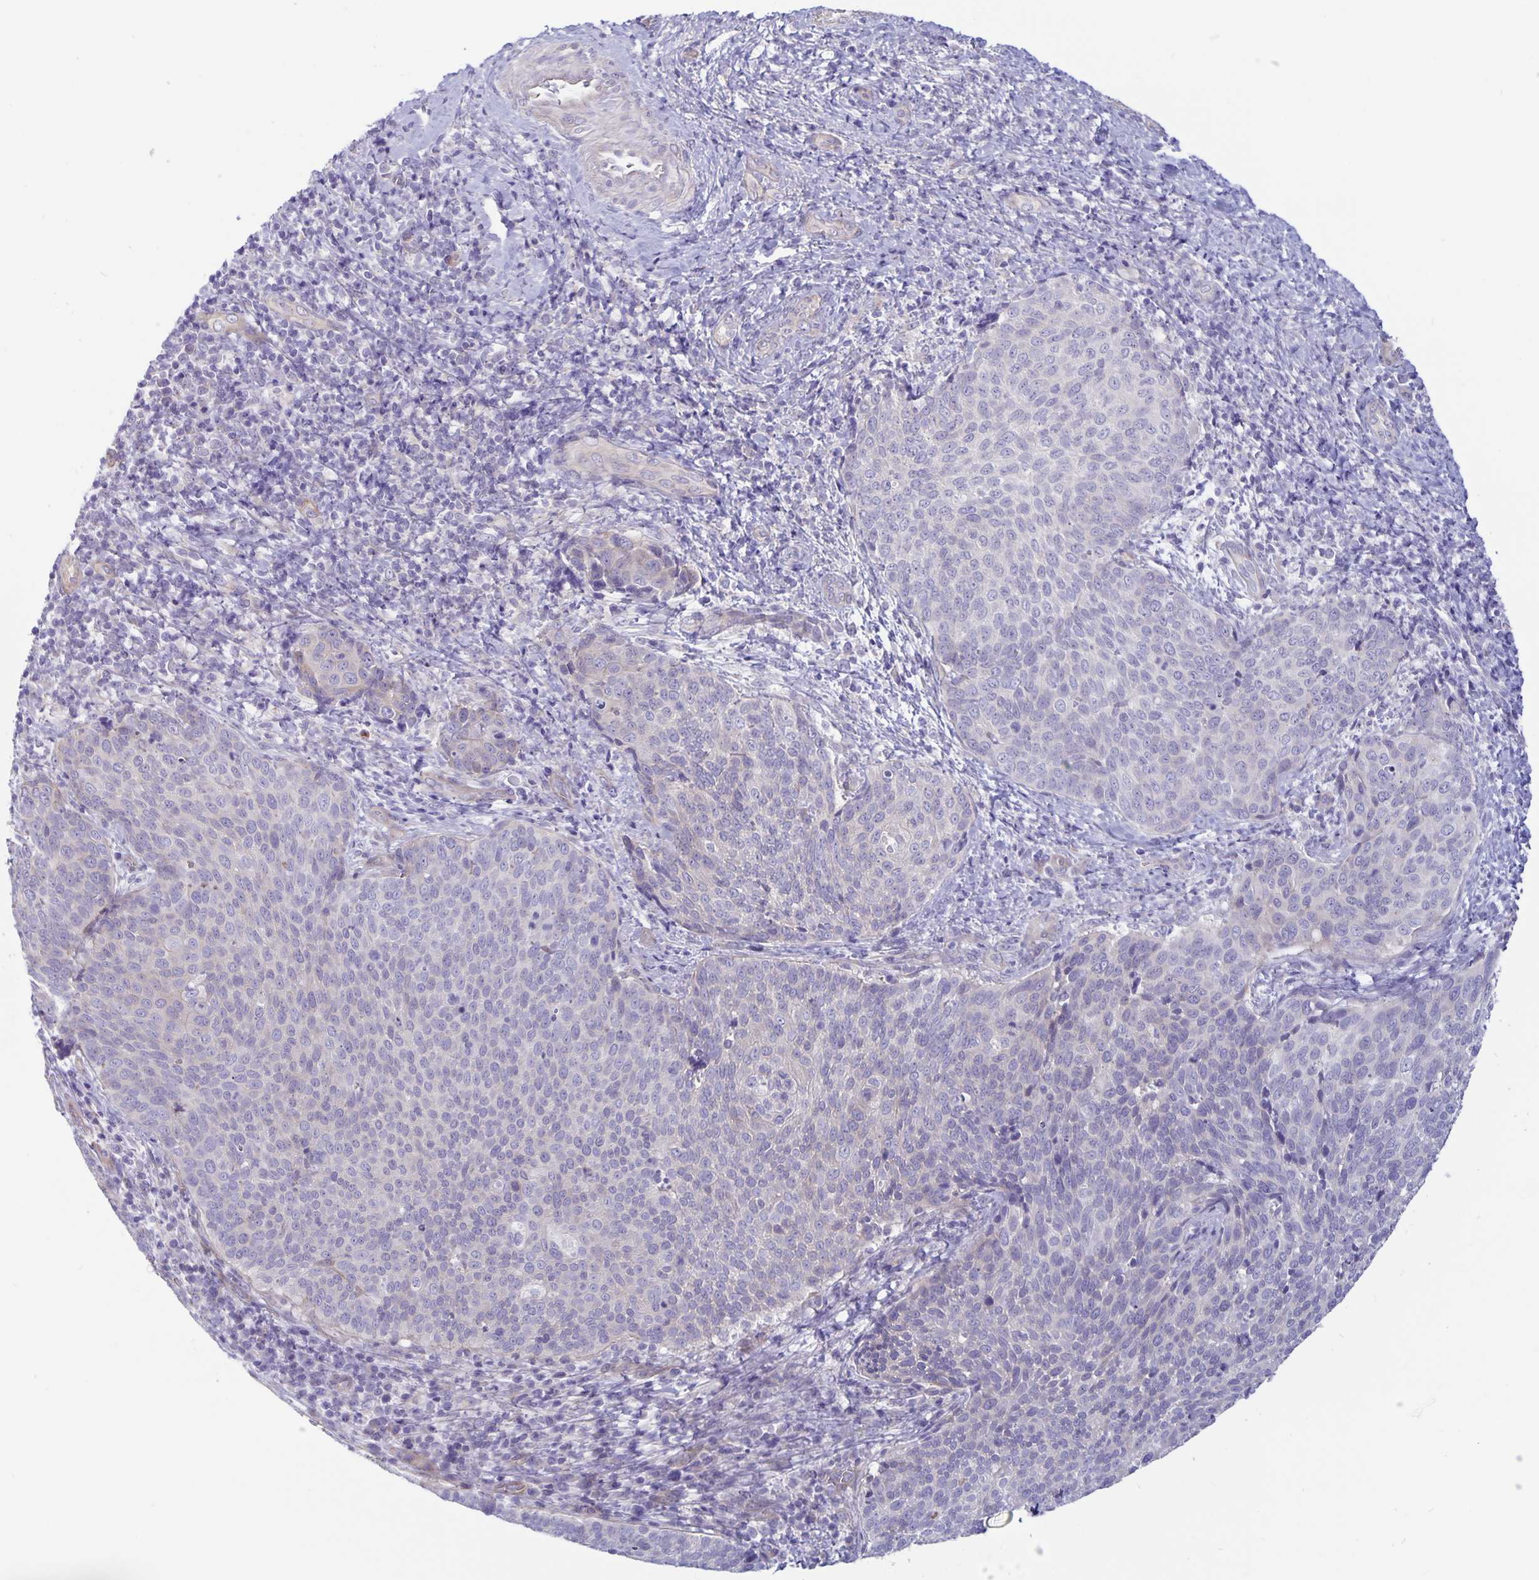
{"staining": {"intensity": "negative", "quantity": "none", "location": "none"}, "tissue": "cervical cancer", "cell_type": "Tumor cells", "image_type": "cancer", "snomed": [{"axis": "morphology", "description": "Squamous cell carcinoma, NOS"}, {"axis": "topography", "description": "Cervix"}], "caption": "This is an immunohistochemistry (IHC) micrograph of cervical cancer (squamous cell carcinoma). There is no expression in tumor cells.", "gene": "PLCB3", "patient": {"sex": "female", "age": 34}}